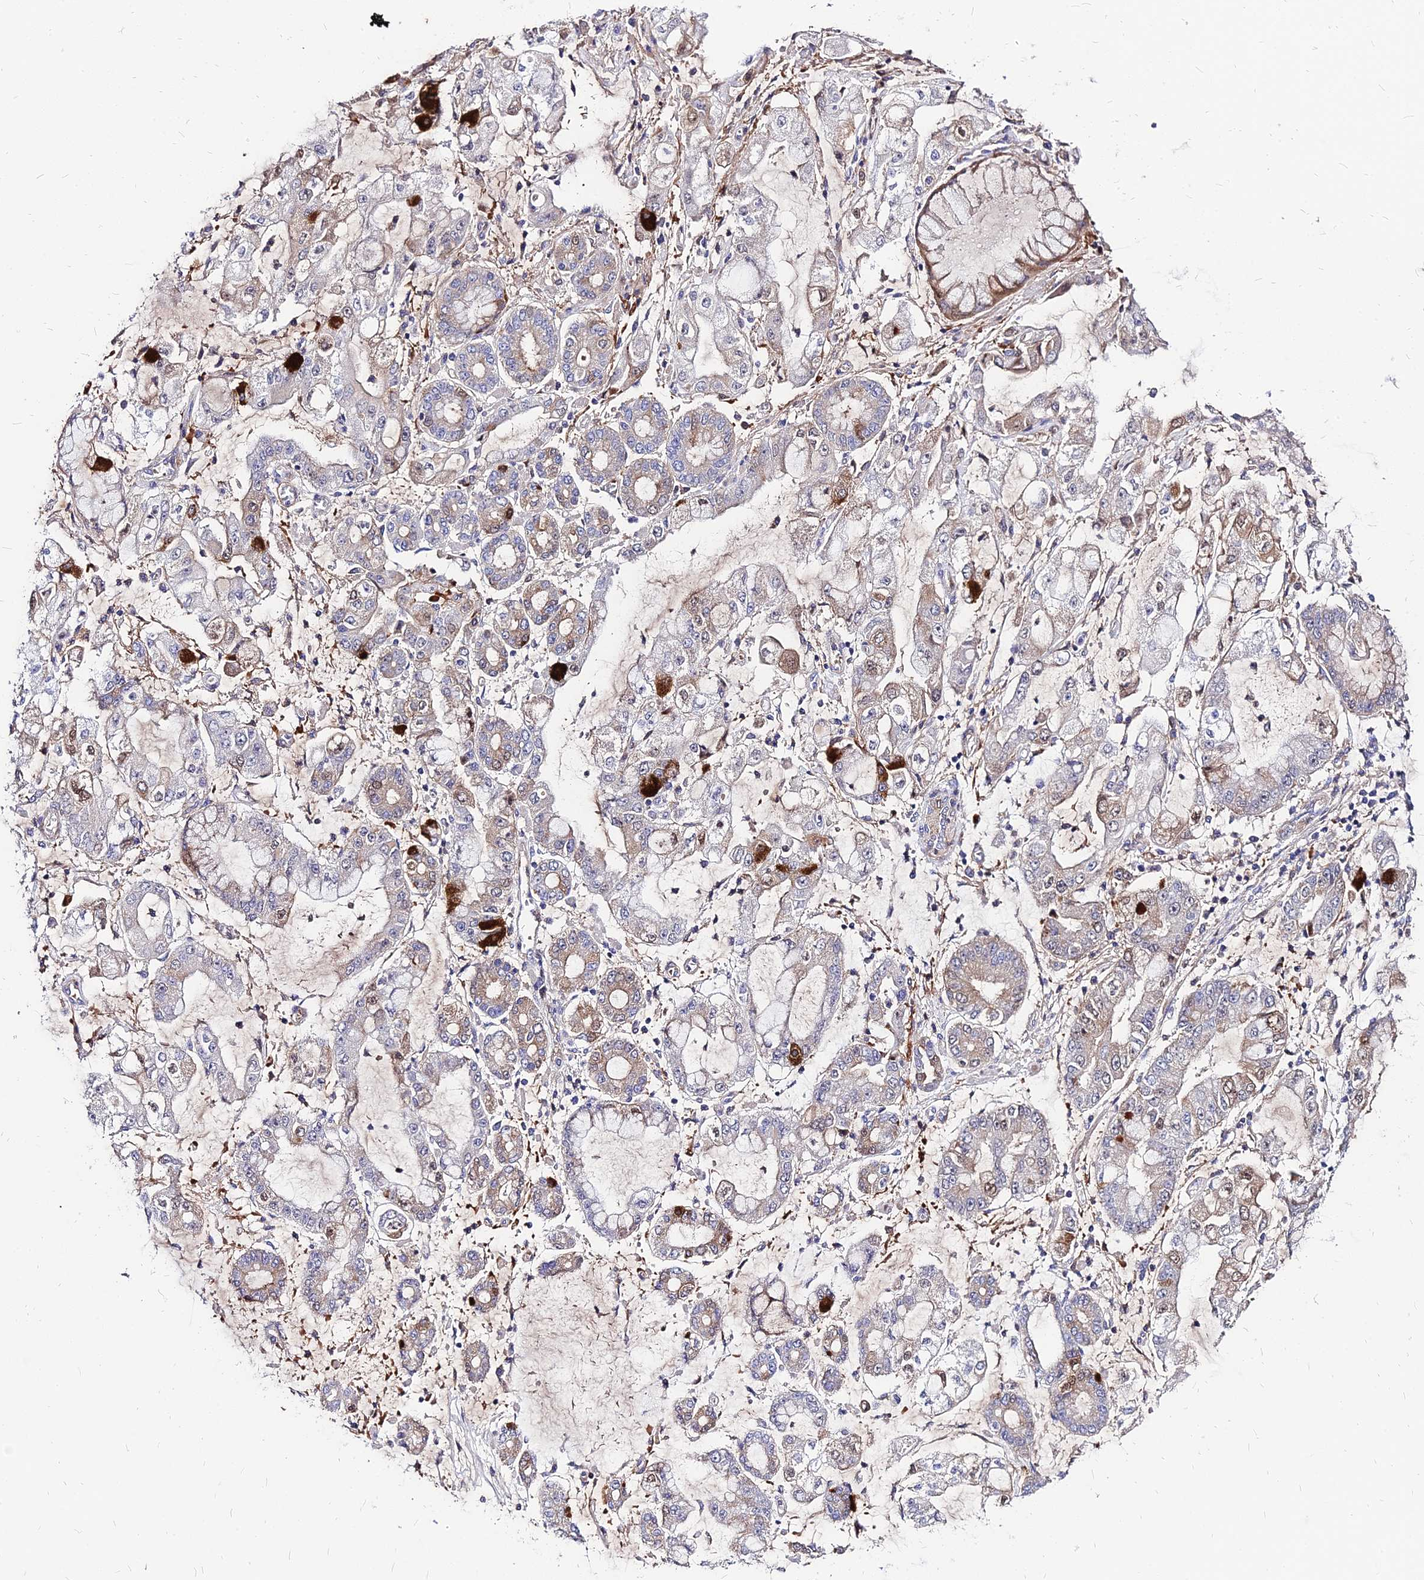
{"staining": {"intensity": "weak", "quantity": "<25%", "location": "cytoplasmic/membranous"}, "tissue": "stomach cancer", "cell_type": "Tumor cells", "image_type": "cancer", "snomed": [{"axis": "morphology", "description": "Adenocarcinoma, NOS"}, {"axis": "topography", "description": "Stomach"}], "caption": "An image of stomach cancer stained for a protein demonstrates no brown staining in tumor cells.", "gene": "ACSM6", "patient": {"sex": "male", "age": 76}}